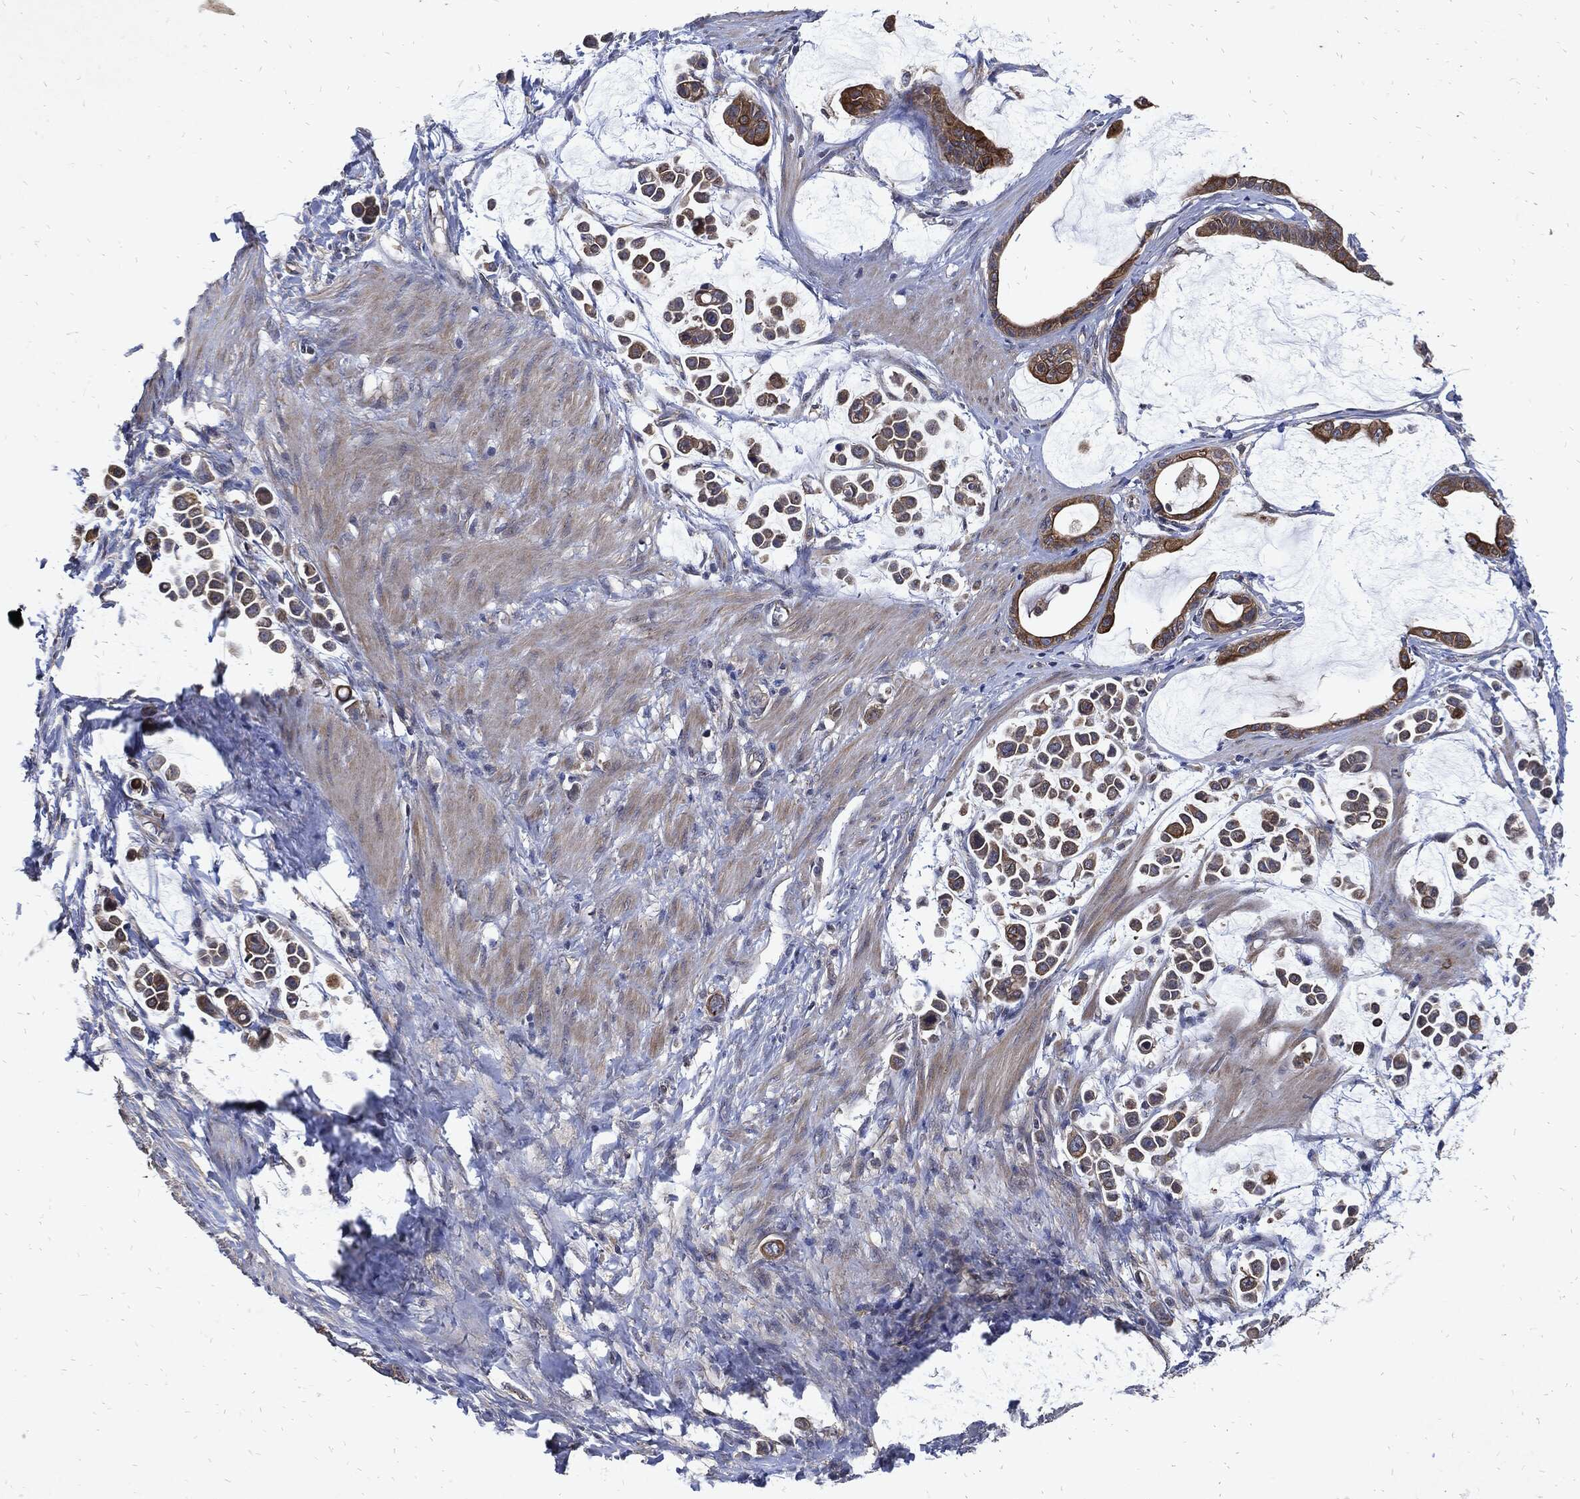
{"staining": {"intensity": "weak", "quantity": "25%-75%", "location": "cytoplasmic/membranous"}, "tissue": "stomach cancer", "cell_type": "Tumor cells", "image_type": "cancer", "snomed": [{"axis": "morphology", "description": "Adenocarcinoma, NOS"}, {"axis": "topography", "description": "Stomach"}], "caption": "Stomach adenocarcinoma stained for a protein exhibits weak cytoplasmic/membranous positivity in tumor cells.", "gene": "DCTN1", "patient": {"sex": "male", "age": 82}}